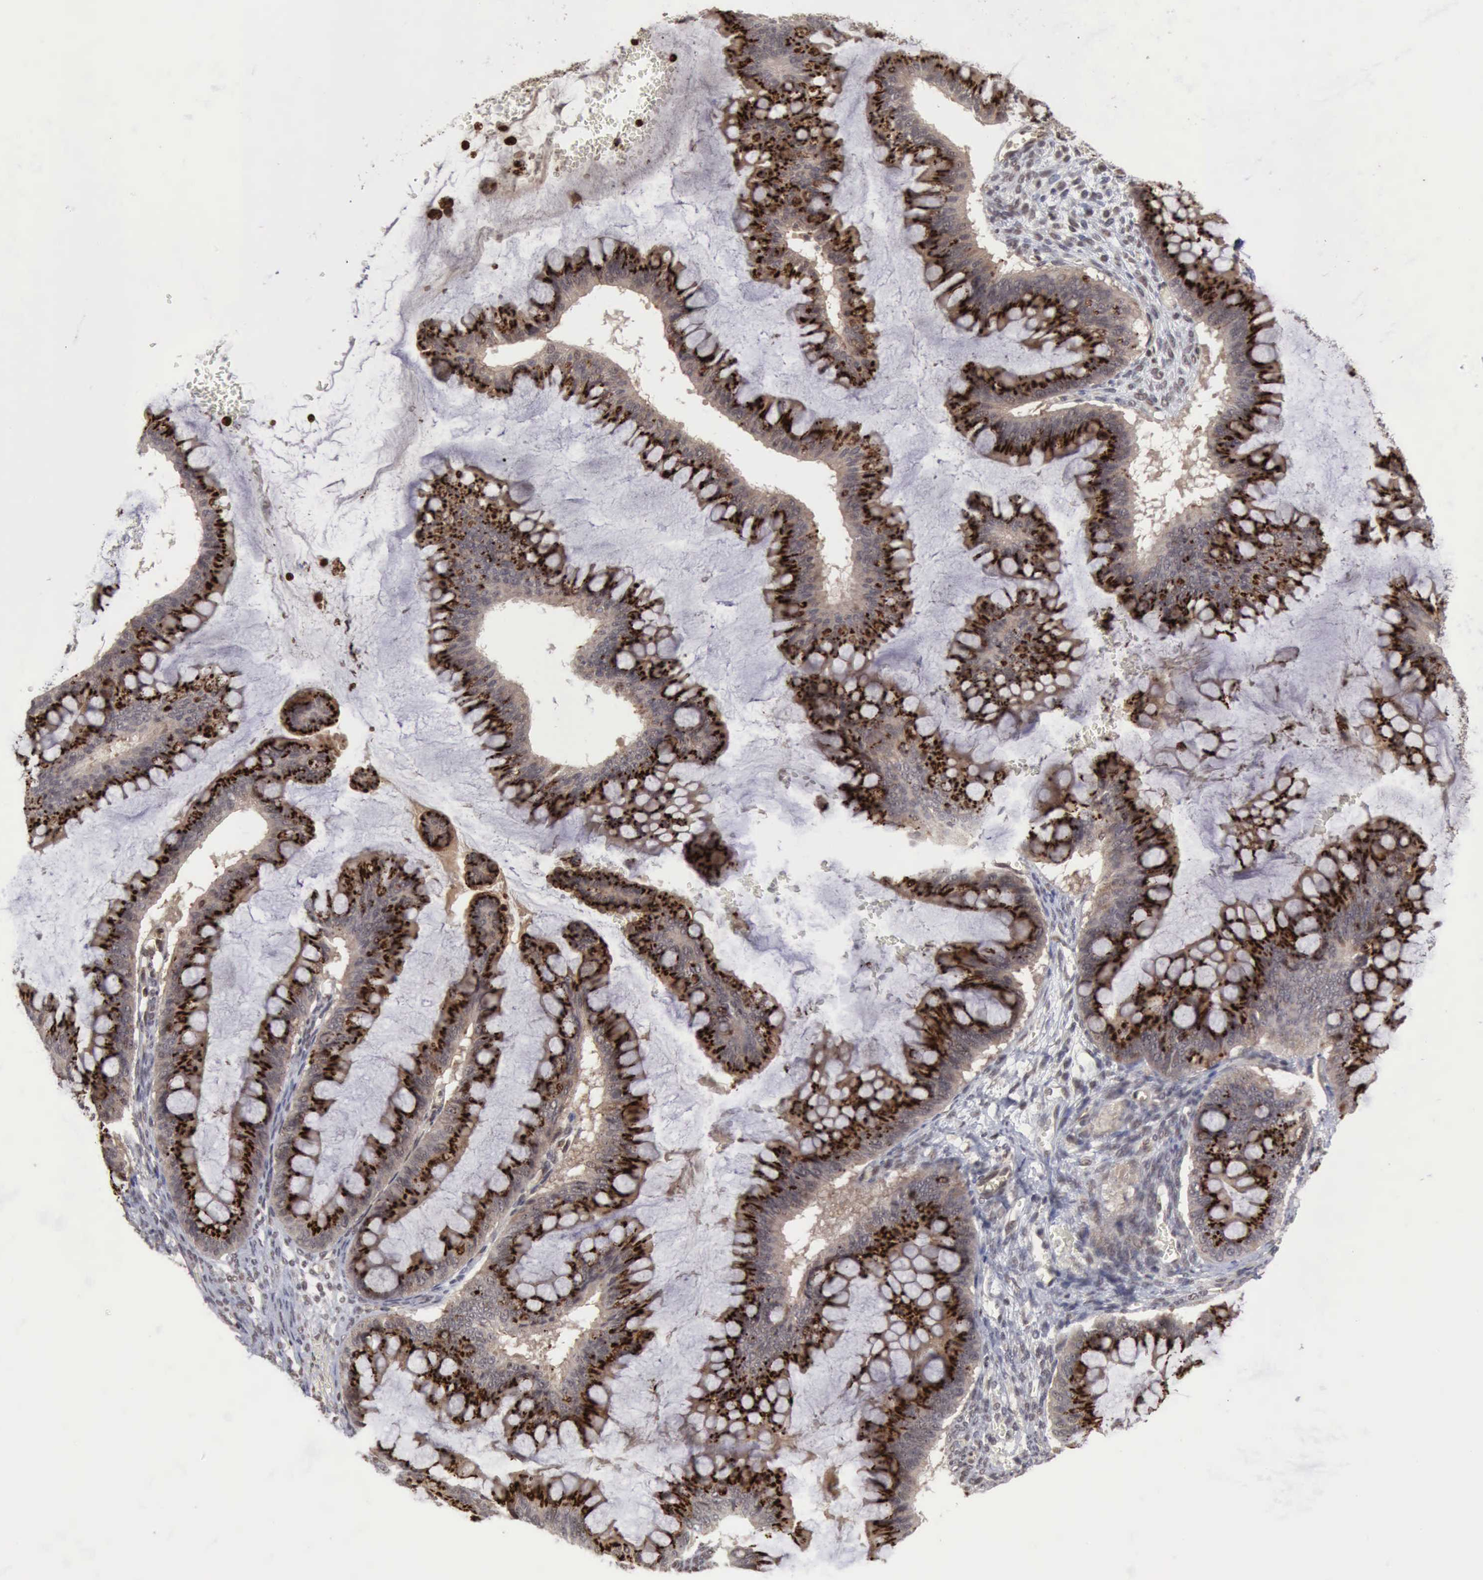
{"staining": {"intensity": "moderate", "quantity": ">75%", "location": "cytoplasmic/membranous"}, "tissue": "ovarian cancer", "cell_type": "Tumor cells", "image_type": "cancer", "snomed": [{"axis": "morphology", "description": "Cystadenocarcinoma, mucinous, NOS"}, {"axis": "topography", "description": "Ovary"}], "caption": "Mucinous cystadenocarcinoma (ovarian) stained with a brown dye reveals moderate cytoplasmic/membranous positive staining in approximately >75% of tumor cells.", "gene": "CDKN2A", "patient": {"sex": "female", "age": 73}}